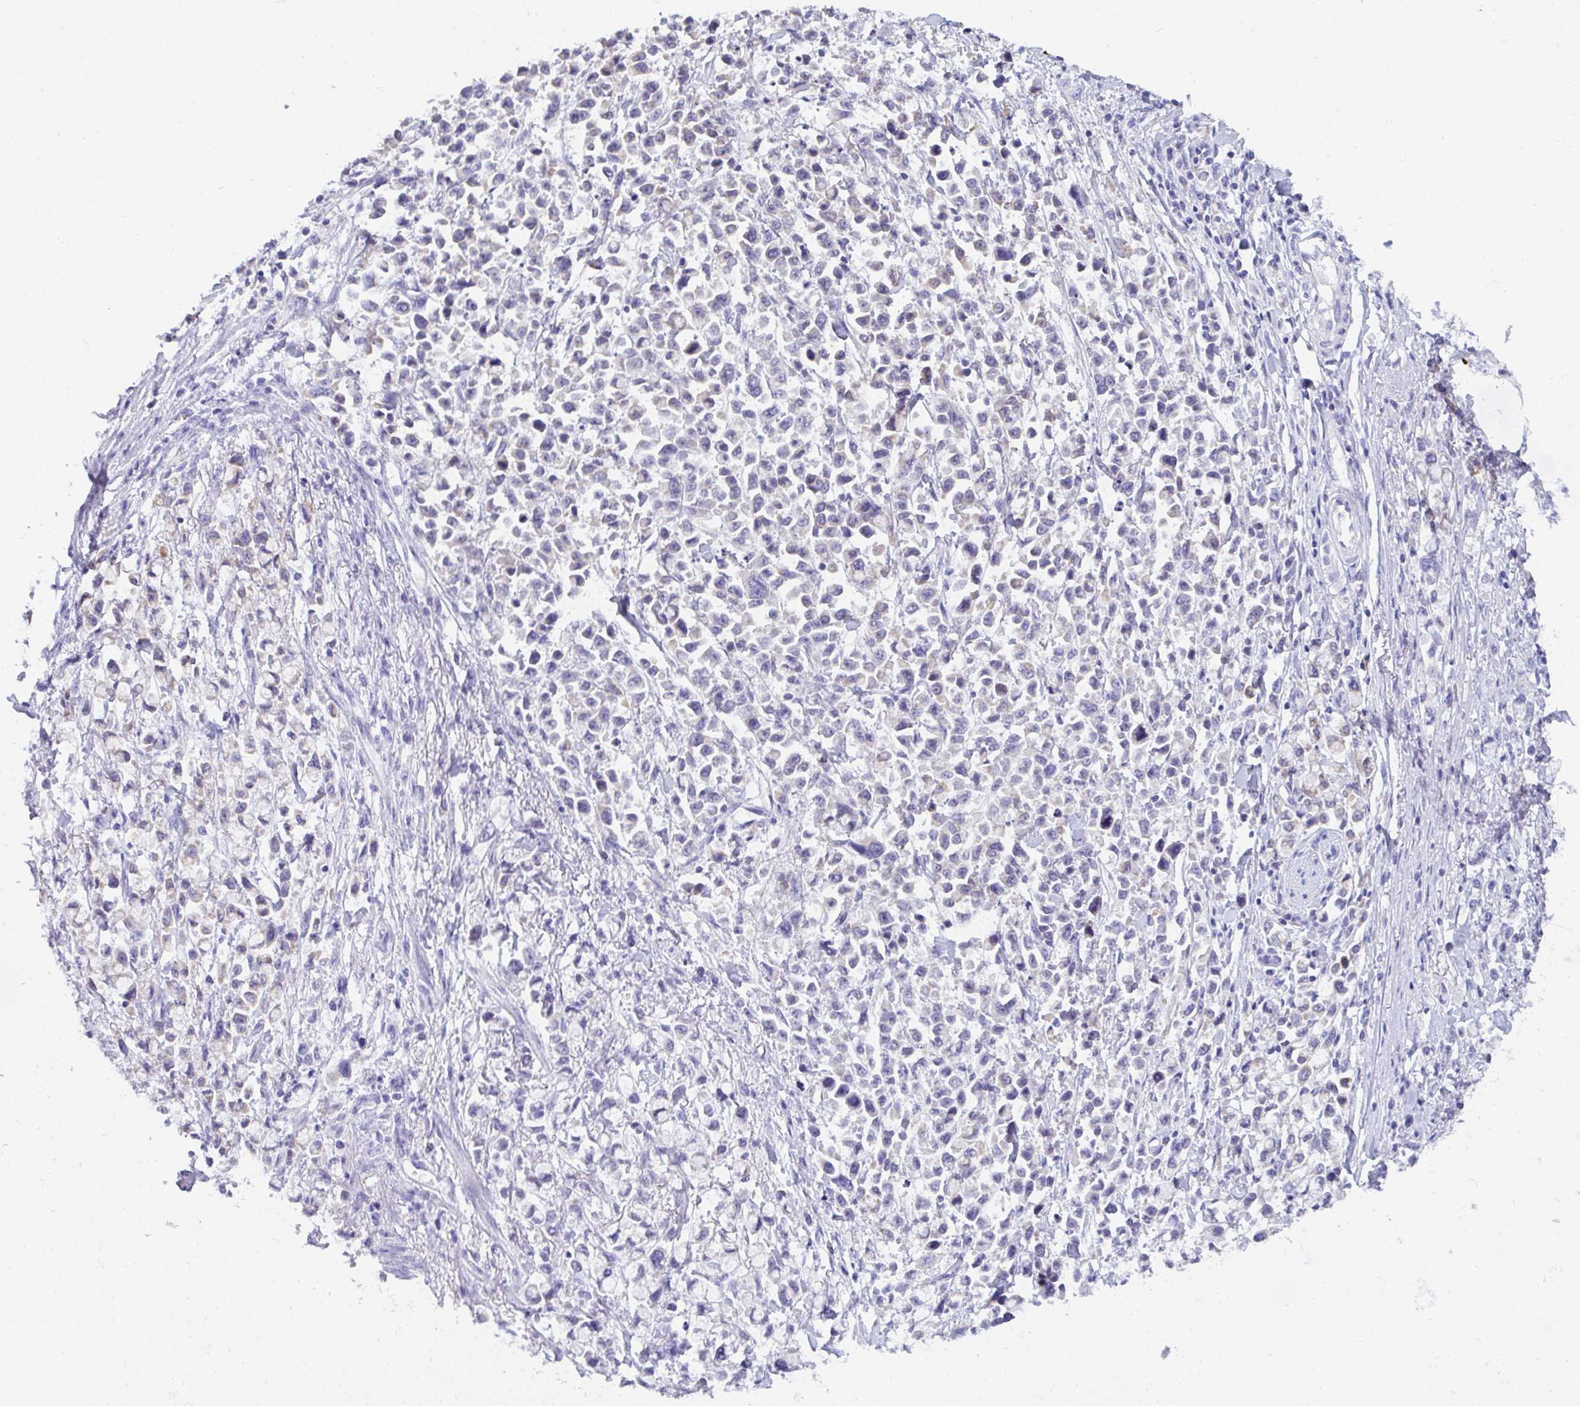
{"staining": {"intensity": "negative", "quantity": "none", "location": "none"}, "tissue": "stomach cancer", "cell_type": "Tumor cells", "image_type": "cancer", "snomed": [{"axis": "morphology", "description": "Adenocarcinoma, NOS"}, {"axis": "topography", "description": "Stomach"}], "caption": "Immunohistochemistry (IHC) histopathology image of neoplastic tissue: human stomach cancer (adenocarcinoma) stained with DAB (3,3'-diaminobenzidine) reveals no significant protein staining in tumor cells. (Stains: DAB (3,3'-diaminobenzidine) IHC with hematoxylin counter stain, Microscopy: brightfield microscopy at high magnification).", "gene": "PC", "patient": {"sex": "female", "age": 81}}